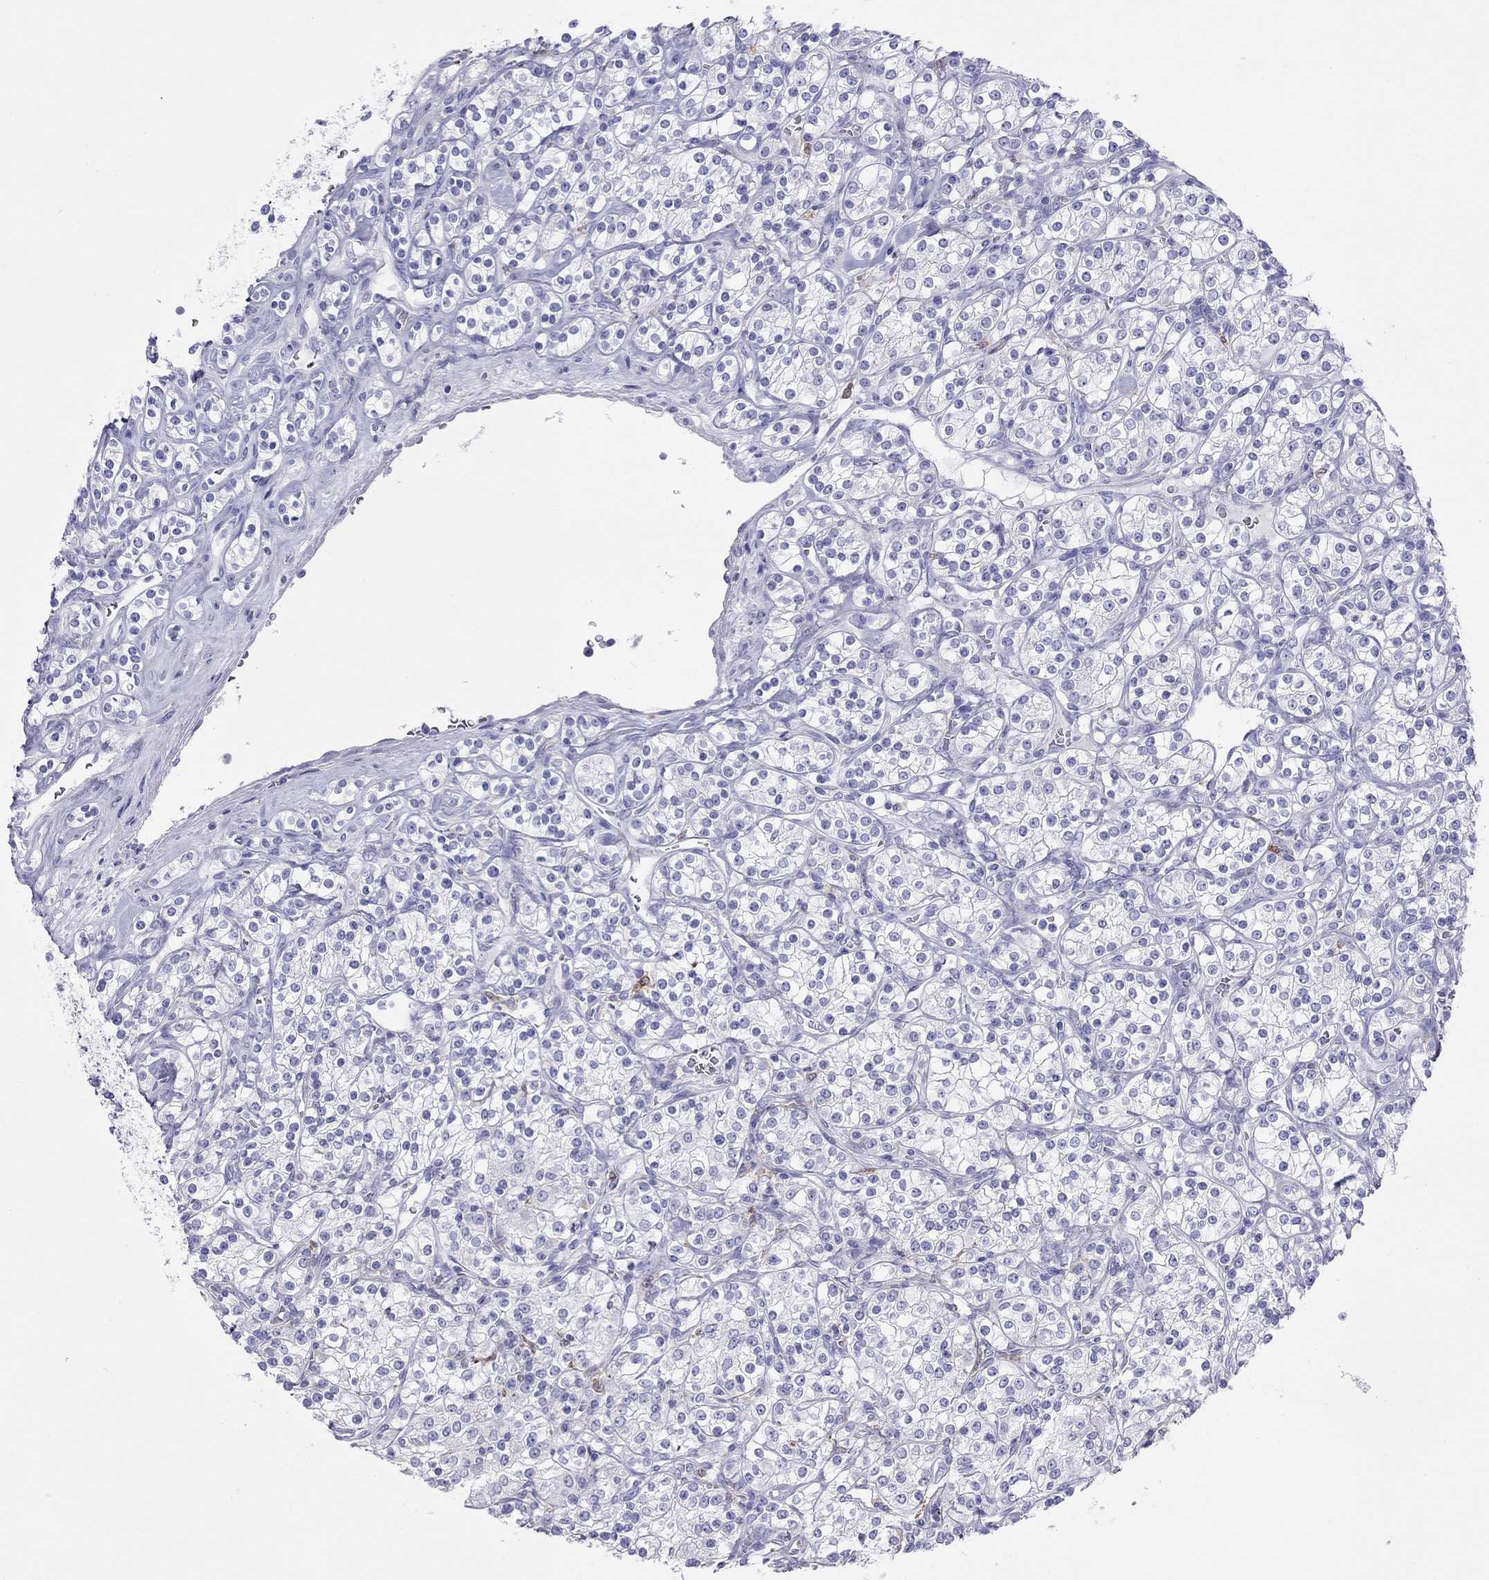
{"staining": {"intensity": "negative", "quantity": "none", "location": "none"}, "tissue": "renal cancer", "cell_type": "Tumor cells", "image_type": "cancer", "snomed": [{"axis": "morphology", "description": "Adenocarcinoma, NOS"}, {"axis": "topography", "description": "Kidney"}], "caption": "Immunohistochemistry image of human renal cancer (adenocarcinoma) stained for a protein (brown), which exhibits no expression in tumor cells.", "gene": "HLA-DQB2", "patient": {"sex": "male", "age": 77}}